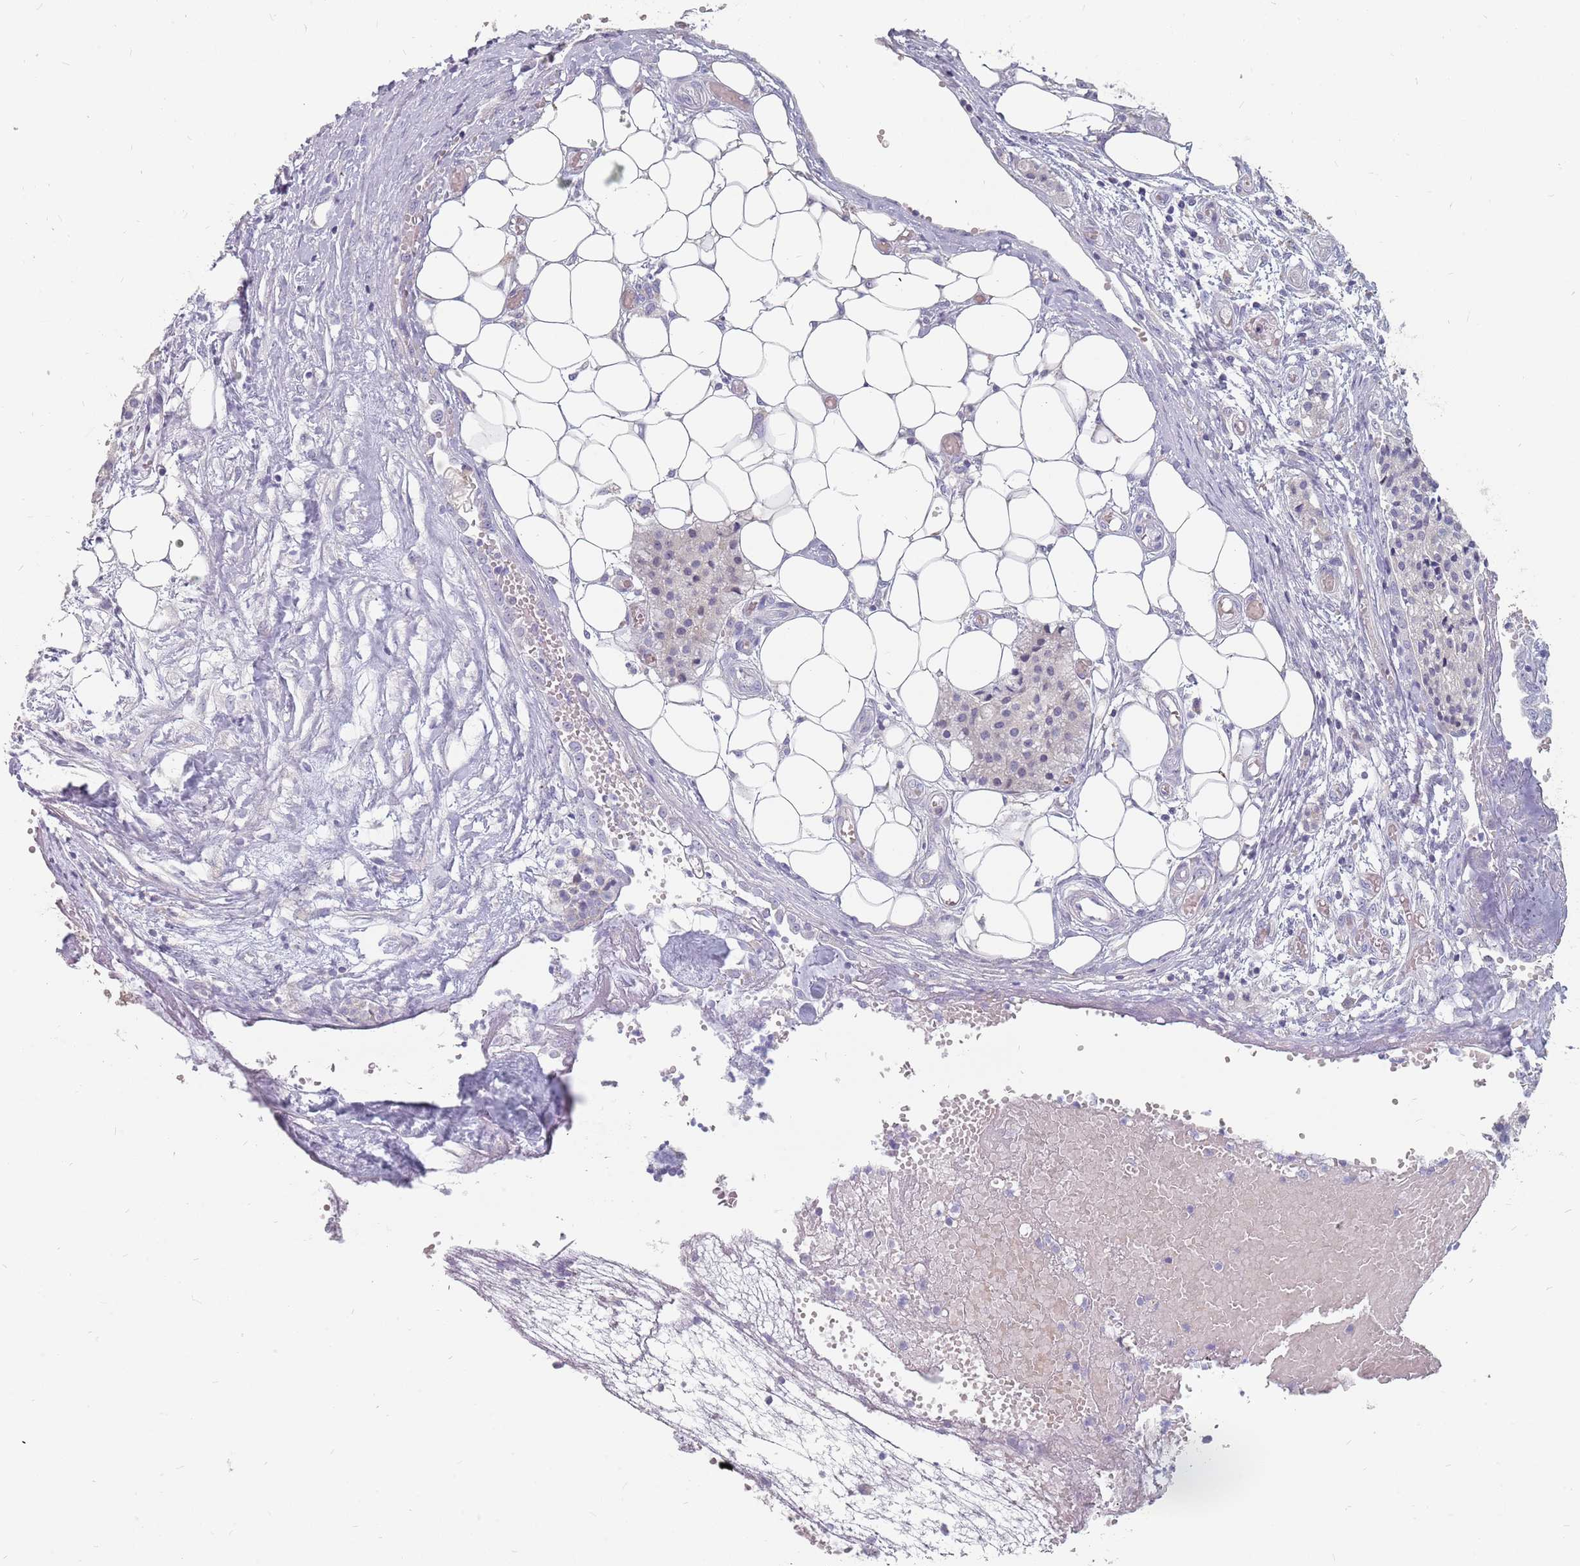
{"staining": {"intensity": "negative", "quantity": "none", "location": "none"}, "tissue": "carcinoid", "cell_type": "Tumor cells", "image_type": "cancer", "snomed": [{"axis": "morphology", "description": "Carcinoid, malignant, NOS"}, {"axis": "topography", "description": "Colon"}], "caption": "IHC of carcinoid (malignant) shows no staining in tumor cells.", "gene": "CMTR2", "patient": {"sex": "female", "age": 52}}